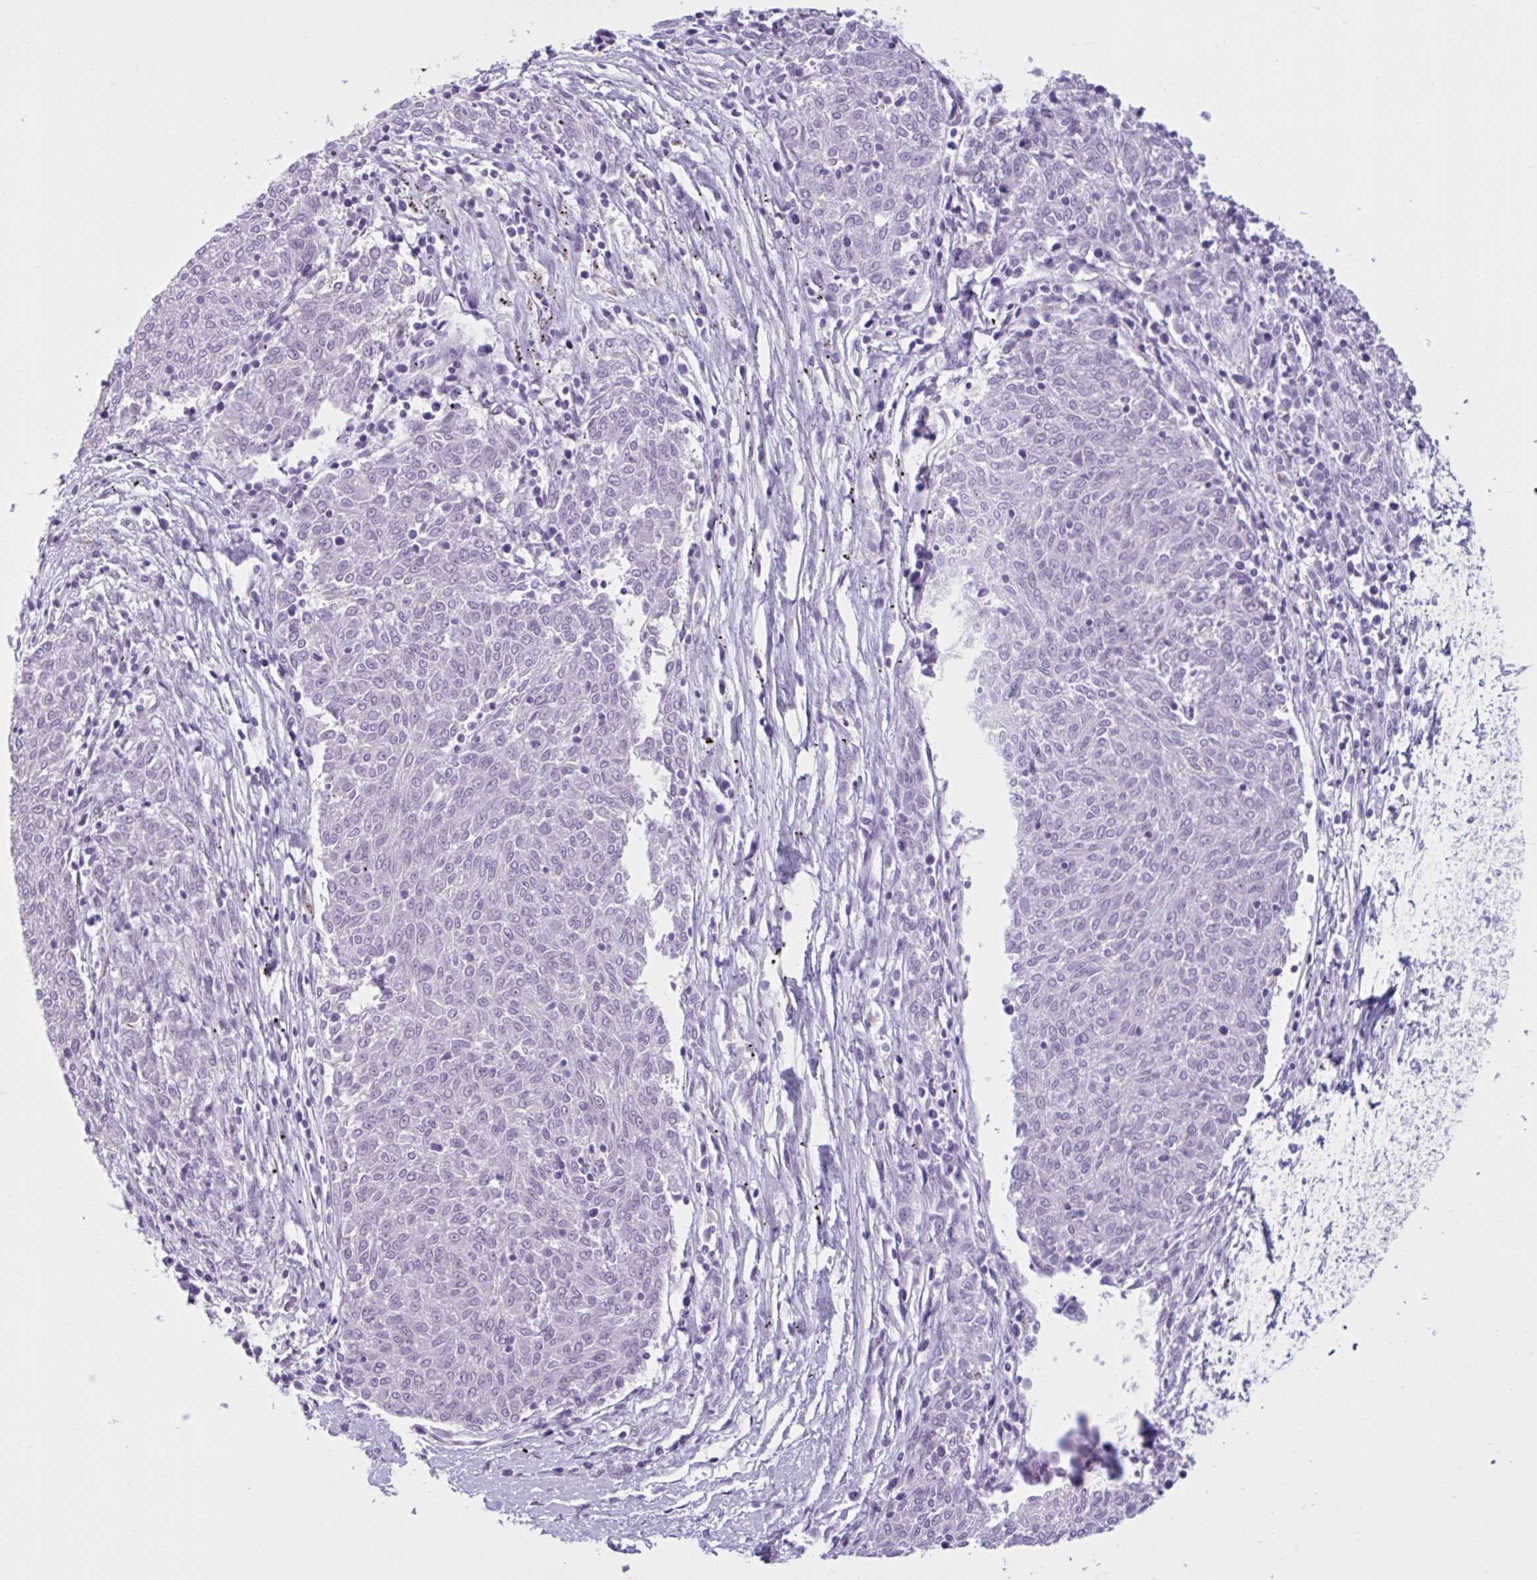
{"staining": {"intensity": "negative", "quantity": "none", "location": "none"}, "tissue": "melanoma", "cell_type": "Tumor cells", "image_type": "cancer", "snomed": [{"axis": "morphology", "description": "Malignant melanoma, NOS"}, {"axis": "topography", "description": "Skin"}], "caption": "An image of human melanoma is negative for staining in tumor cells.", "gene": "CEP120", "patient": {"sex": "female", "age": 72}}